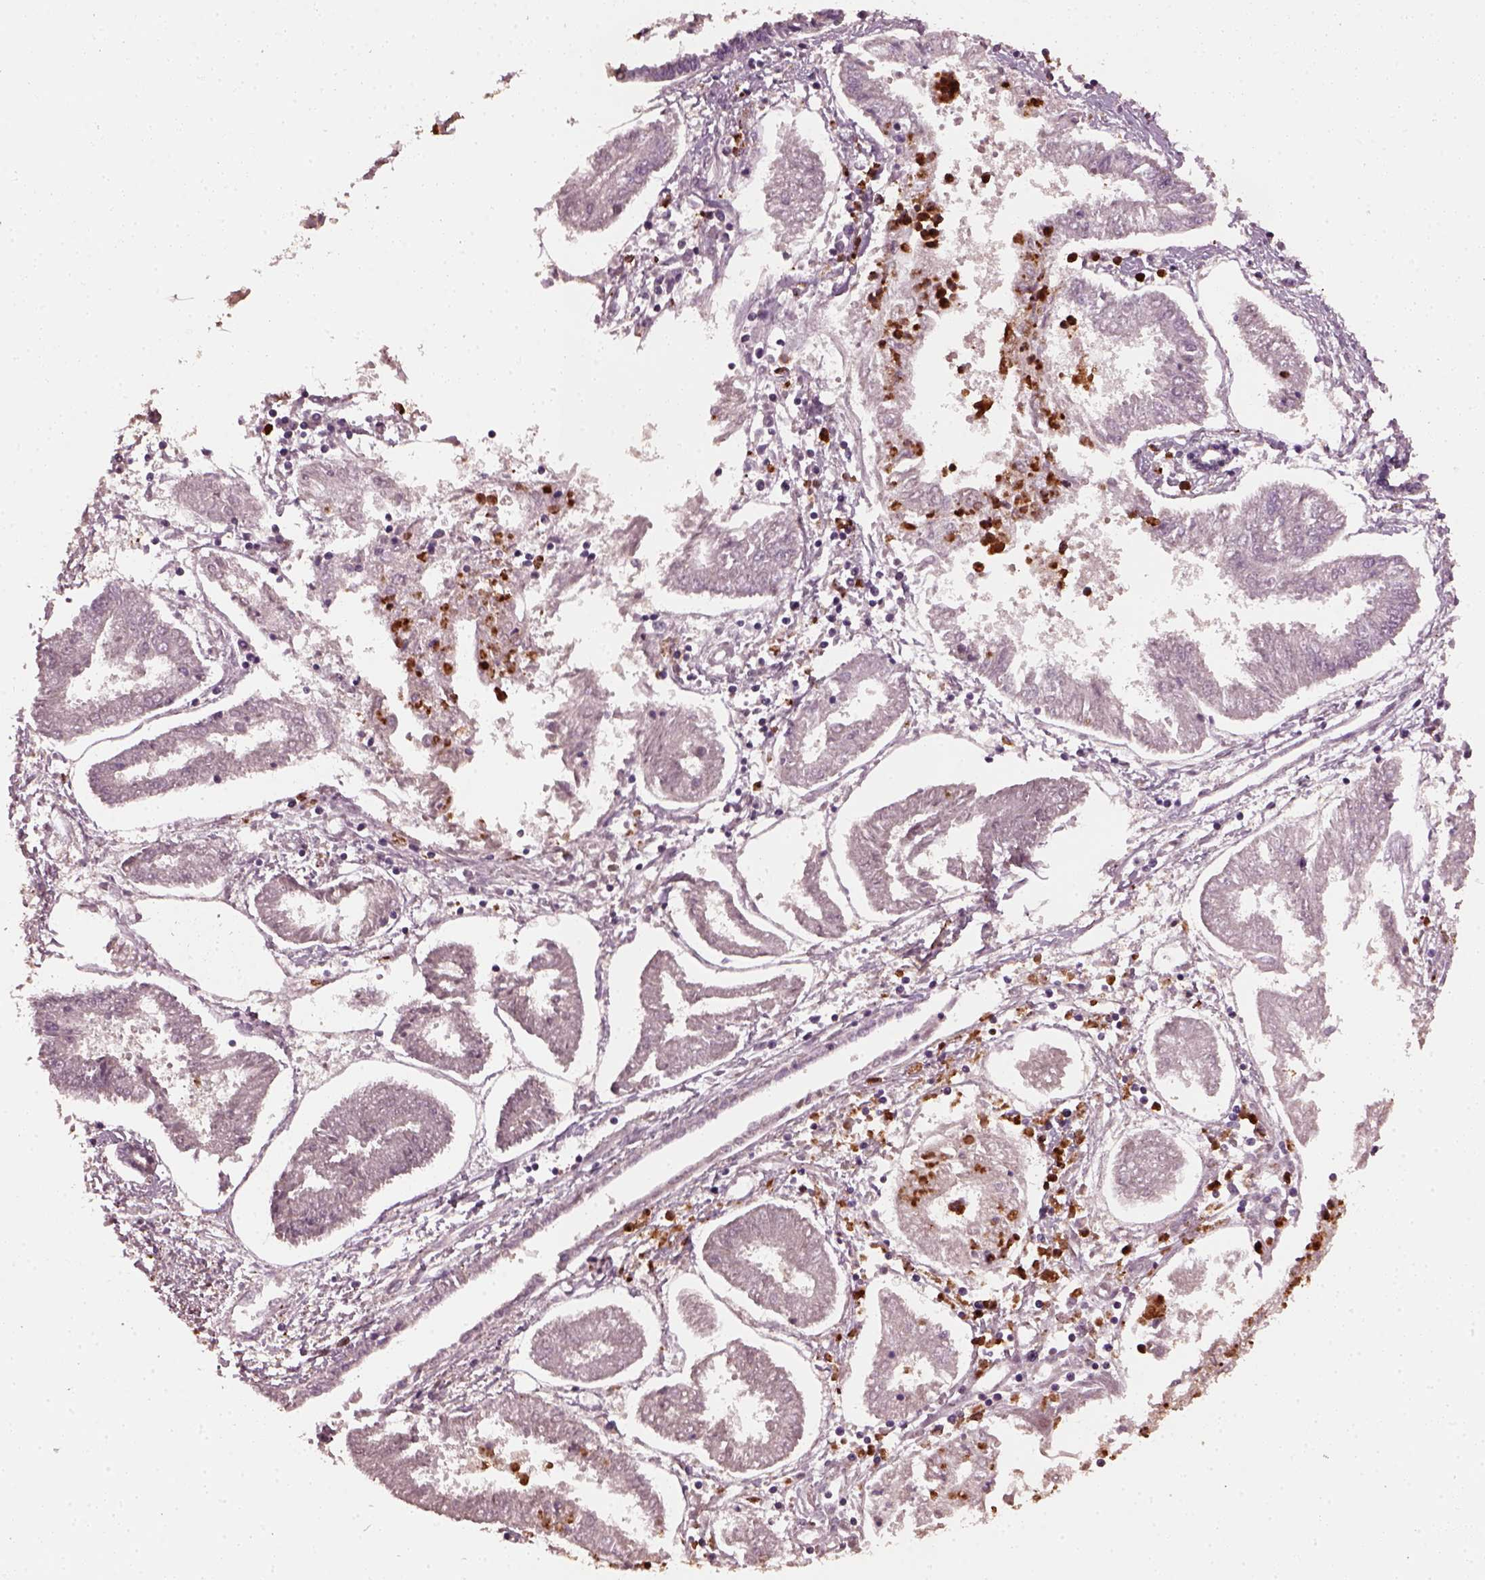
{"staining": {"intensity": "negative", "quantity": "none", "location": "none"}, "tissue": "endometrial cancer", "cell_type": "Tumor cells", "image_type": "cancer", "snomed": [{"axis": "morphology", "description": "Adenocarcinoma, NOS"}, {"axis": "topography", "description": "Endometrium"}], "caption": "The IHC photomicrograph has no significant expression in tumor cells of endometrial cancer tissue.", "gene": "RUFY3", "patient": {"sex": "female", "age": 68}}